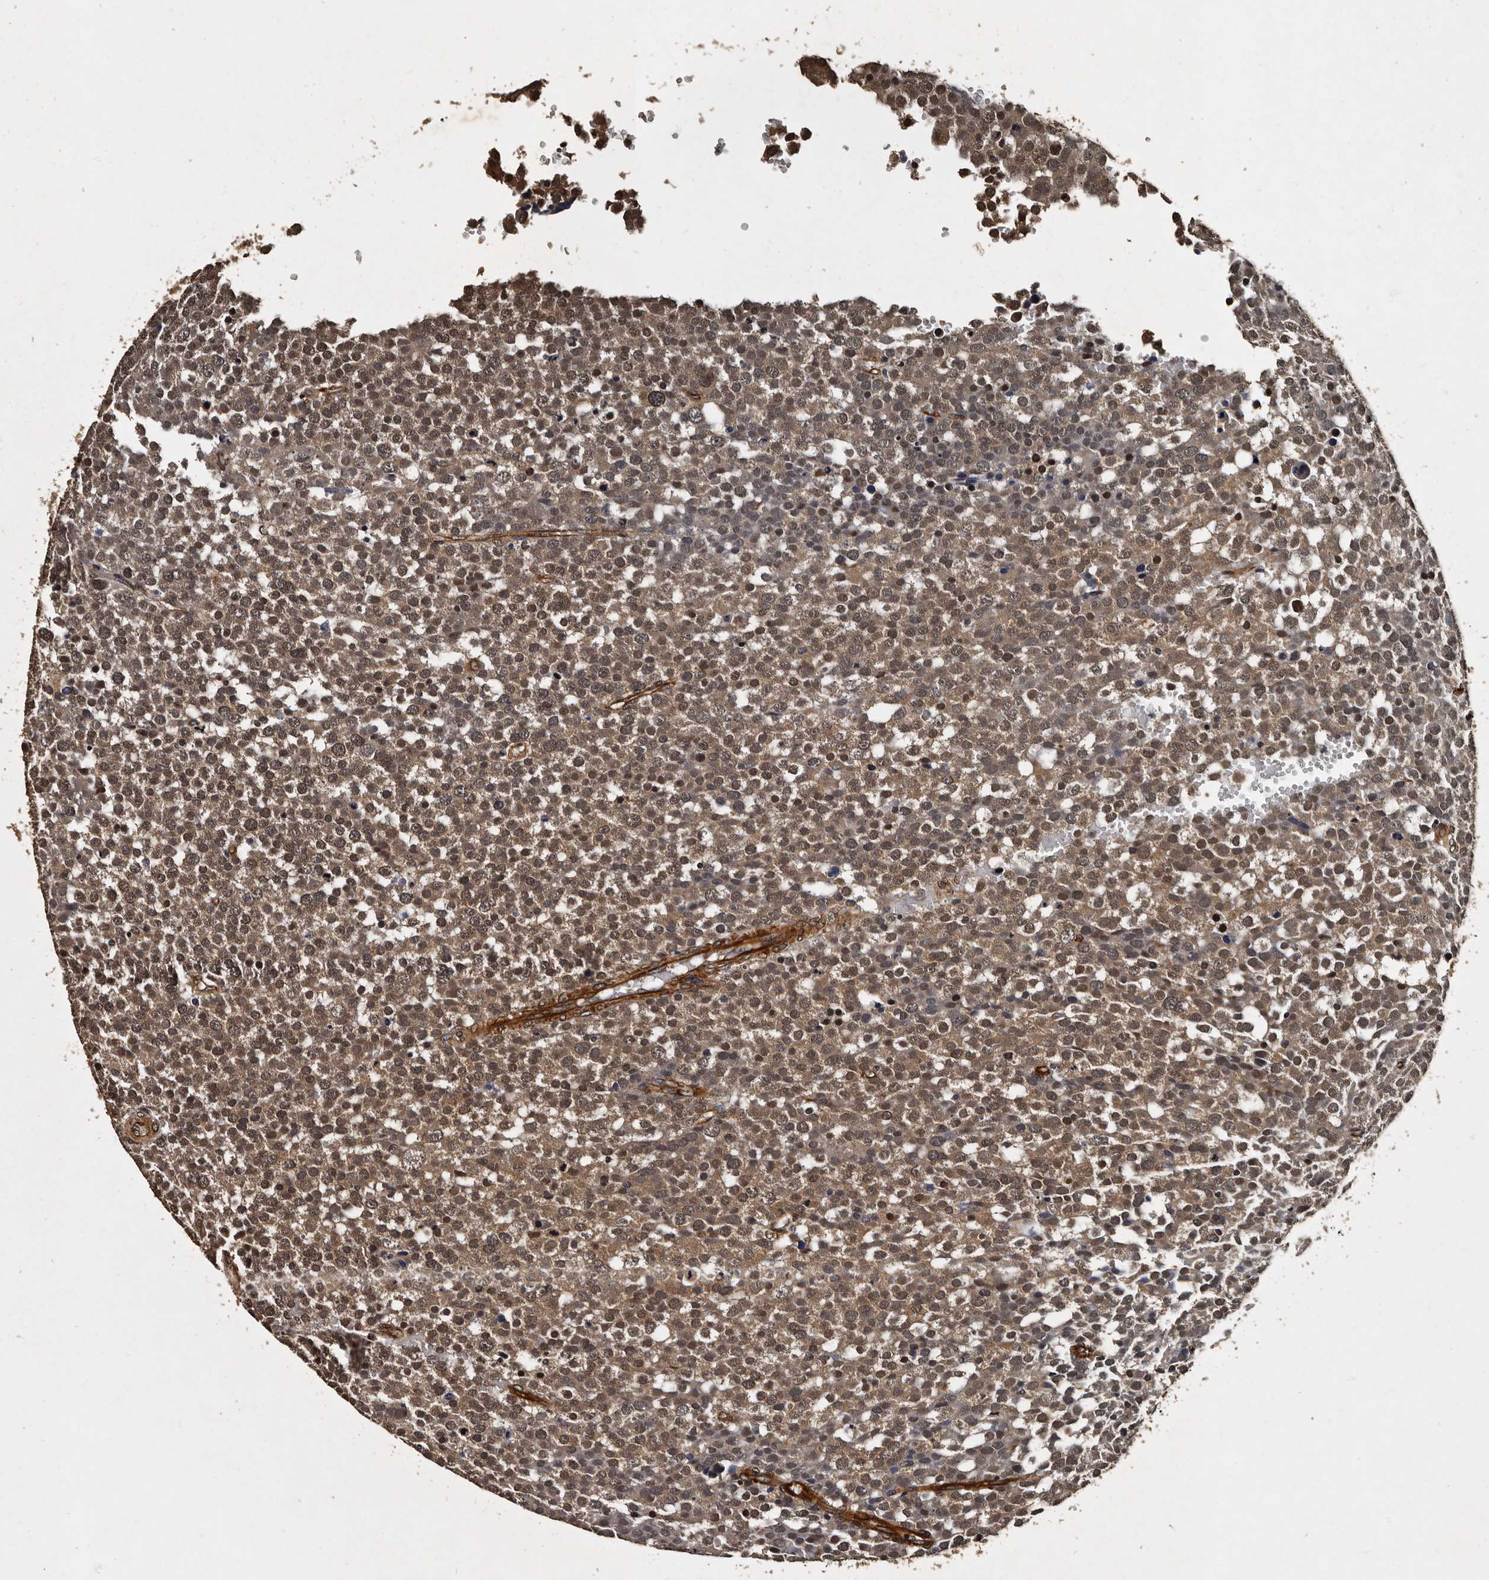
{"staining": {"intensity": "moderate", "quantity": ">75%", "location": "cytoplasmic/membranous,nuclear"}, "tissue": "testis cancer", "cell_type": "Tumor cells", "image_type": "cancer", "snomed": [{"axis": "morphology", "description": "Seminoma, NOS"}, {"axis": "topography", "description": "Testis"}], "caption": "The image shows a brown stain indicating the presence of a protein in the cytoplasmic/membranous and nuclear of tumor cells in testis cancer (seminoma). (IHC, brightfield microscopy, high magnification).", "gene": "CPNE3", "patient": {"sex": "male", "age": 71}}